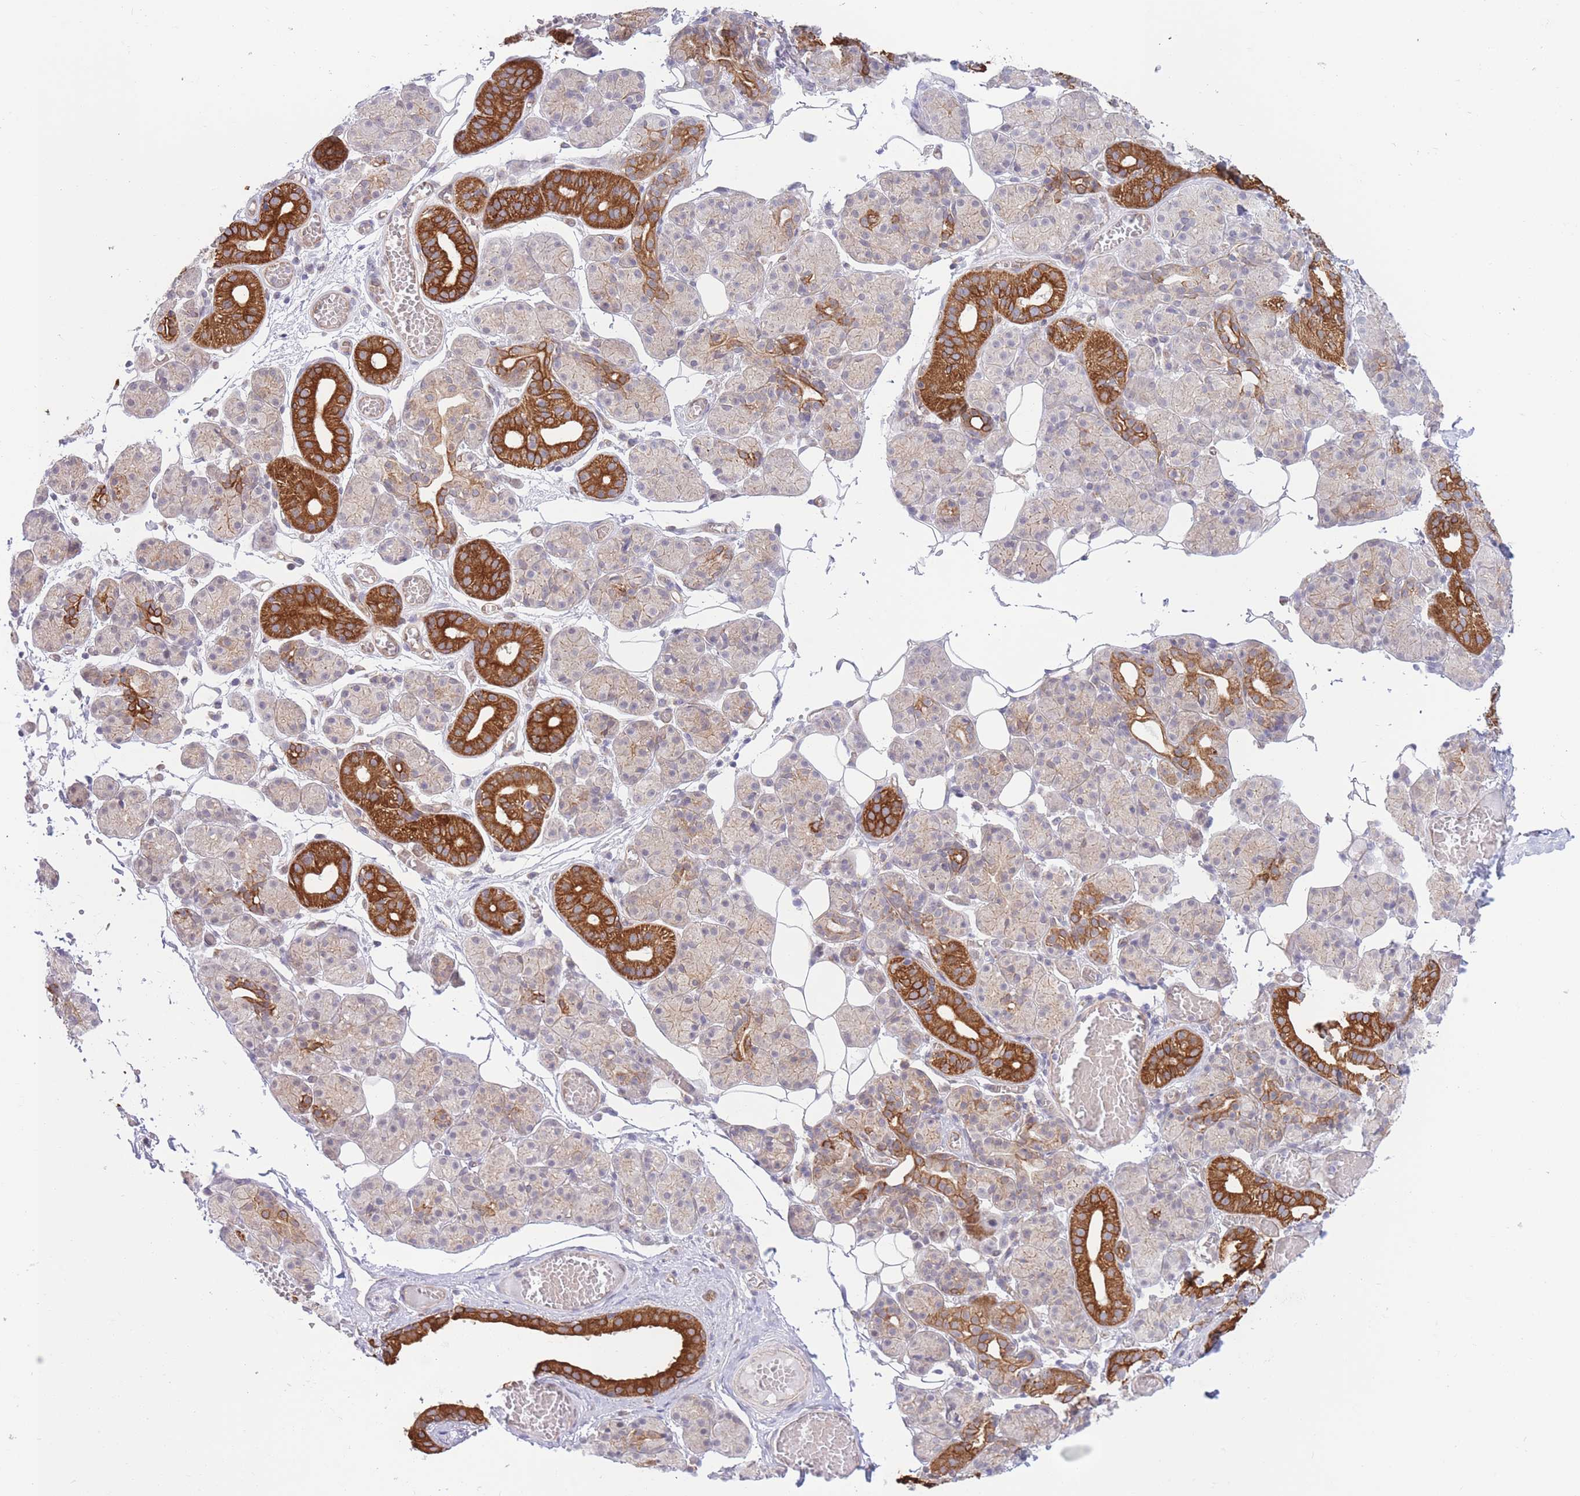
{"staining": {"intensity": "strong", "quantity": "25%-75%", "location": "cytoplasmic/membranous"}, "tissue": "salivary gland", "cell_type": "Glandular cells", "image_type": "normal", "snomed": [{"axis": "morphology", "description": "Normal tissue, NOS"}, {"axis": "topography", "description": "Salivary gland"}], "caption": "Protein analysis of normal salivary gland exhibits strong cytoplasmic/membranous positivity in about 25%-75% of glandular cells.", "gene": "MRPS31", "patient": {"sex": "male", "age": 63}}